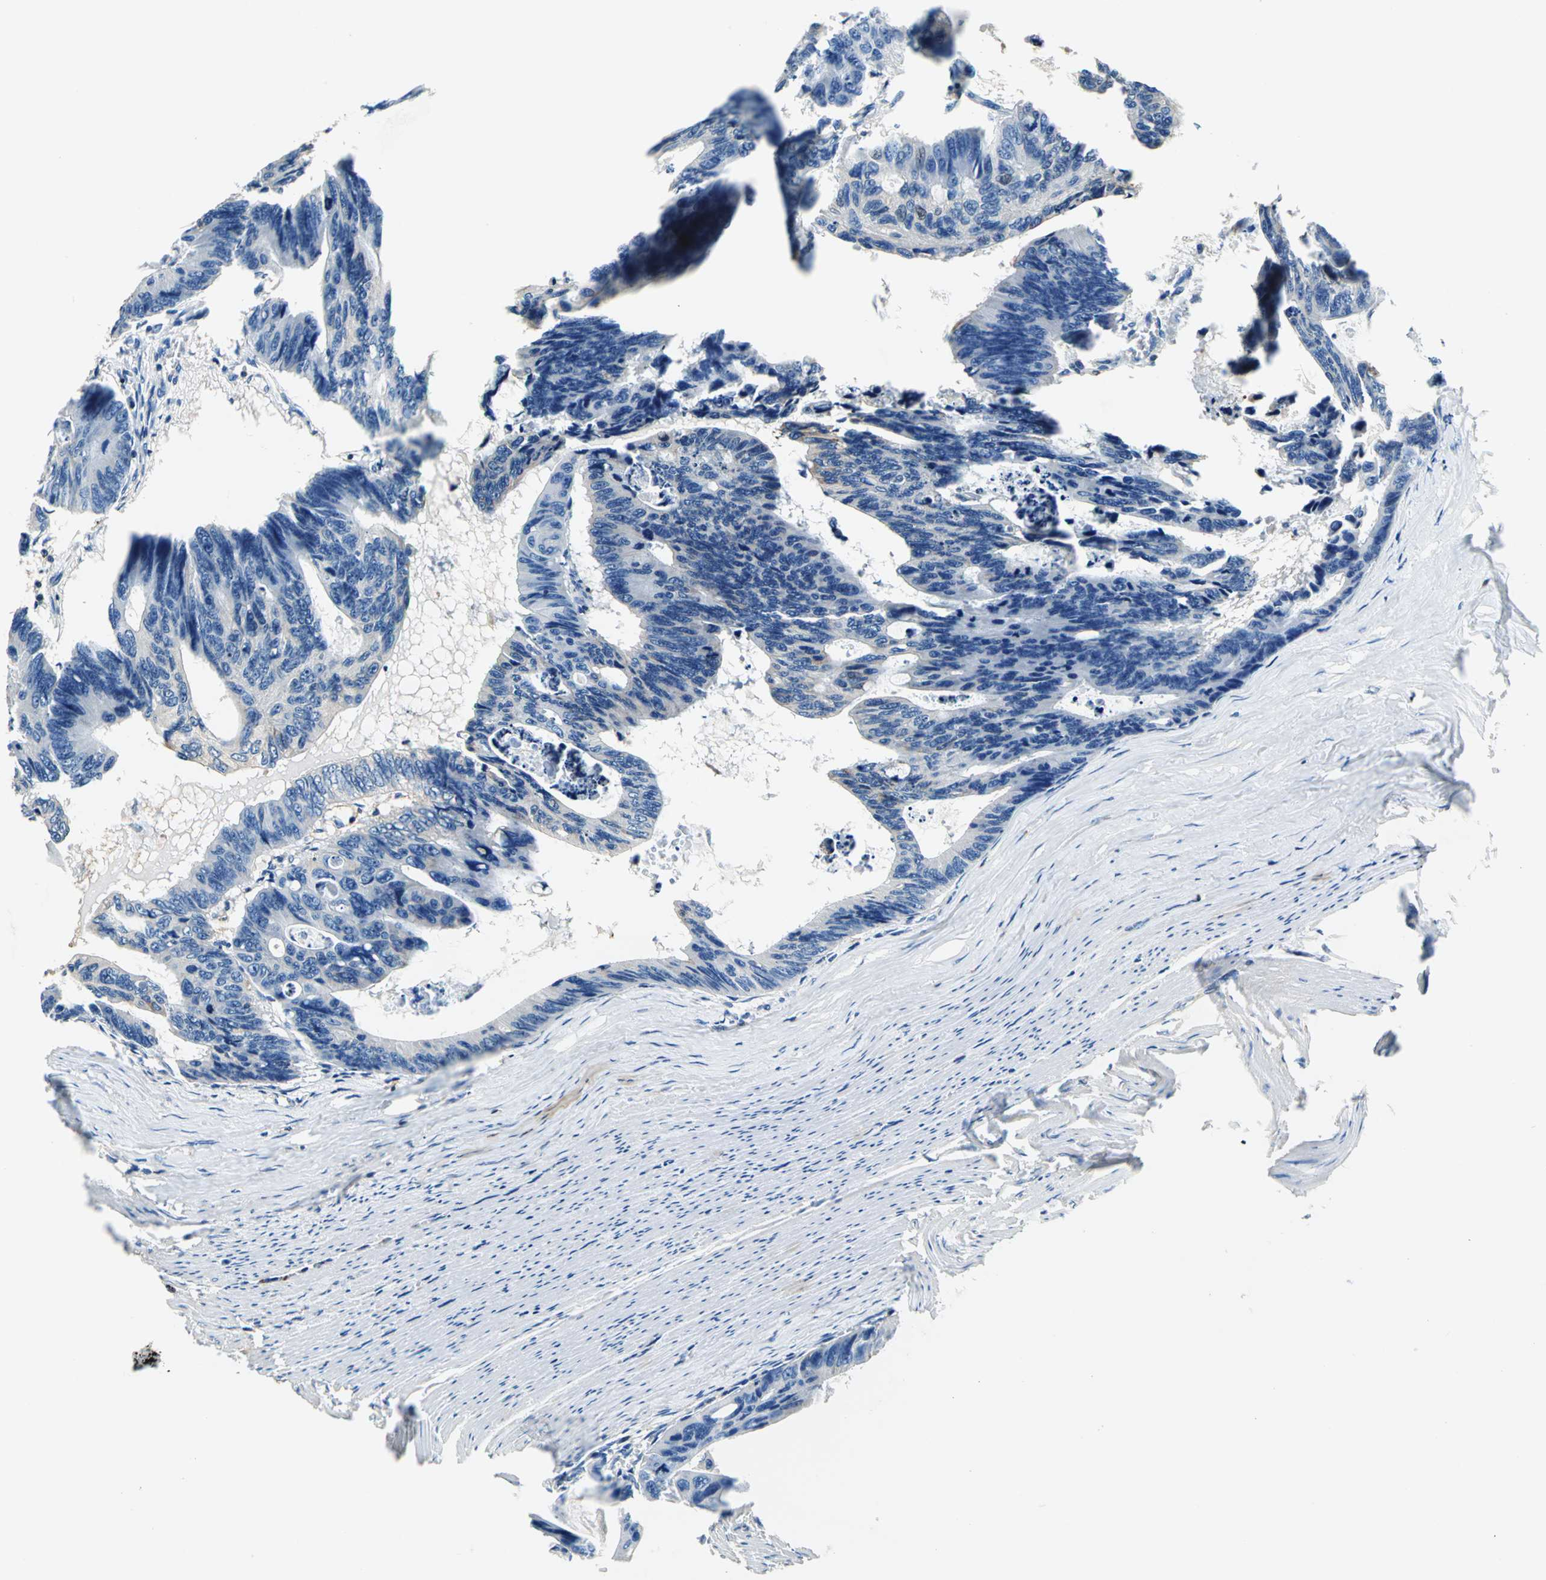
{"staining": {"intensity": "negative", "quantity": "none", "location": "none"}, "tissue": "colorectal cancer", "cell_type": "Tumor cells", "image_type": "cancer", "snomed": [{"axis": "morphology", "description": "Adenocarcinoma, NOS"}, {"axis": "topography", "description": "Colon"}], "caption": "A histopathology image of colorectal cancer stained for a protein shows no brown staining in tumor cells. (Brightfield microscopy of DAB (3,3'-diaminobenzidine) immunohistochemistry at high magnification).", "gene": "SEPTIN6", "patient": {"sex": "female", "age": 55}}